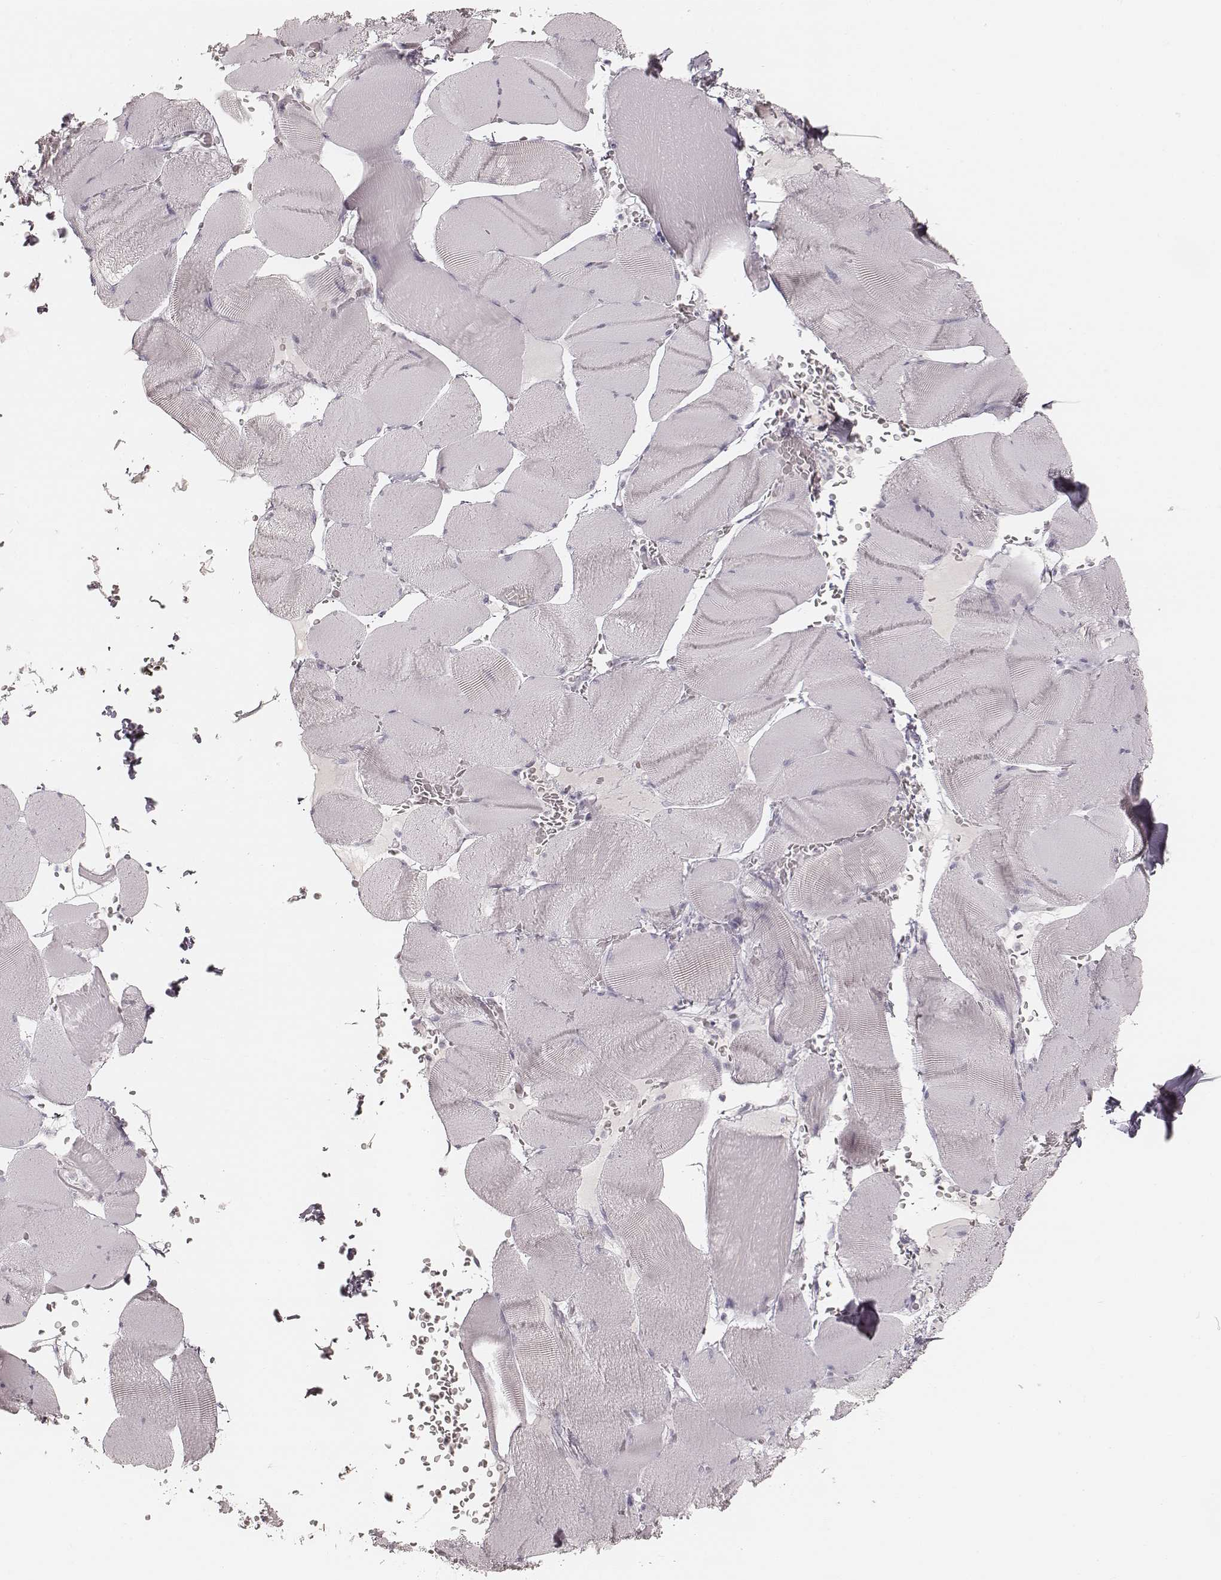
{"staining": {"intensity": "negative", "quantity": "none", "location": "none"}, "tissue": "skeletal muscle", "cell_type": "Myocytes", "image_type": "normal", "snomed": [{"axis": "morphology", "description": "Normal tissue, NOS"}, {"axis": "topography", "description": "Skeletal muscle"}], "caption": "This is a histopathology image of IHC staining of unremarkable skeletal muscle, which shows no expression in myocytes.", "gene": "TEX37", "patient": {"sex": "male", "age": 56}}